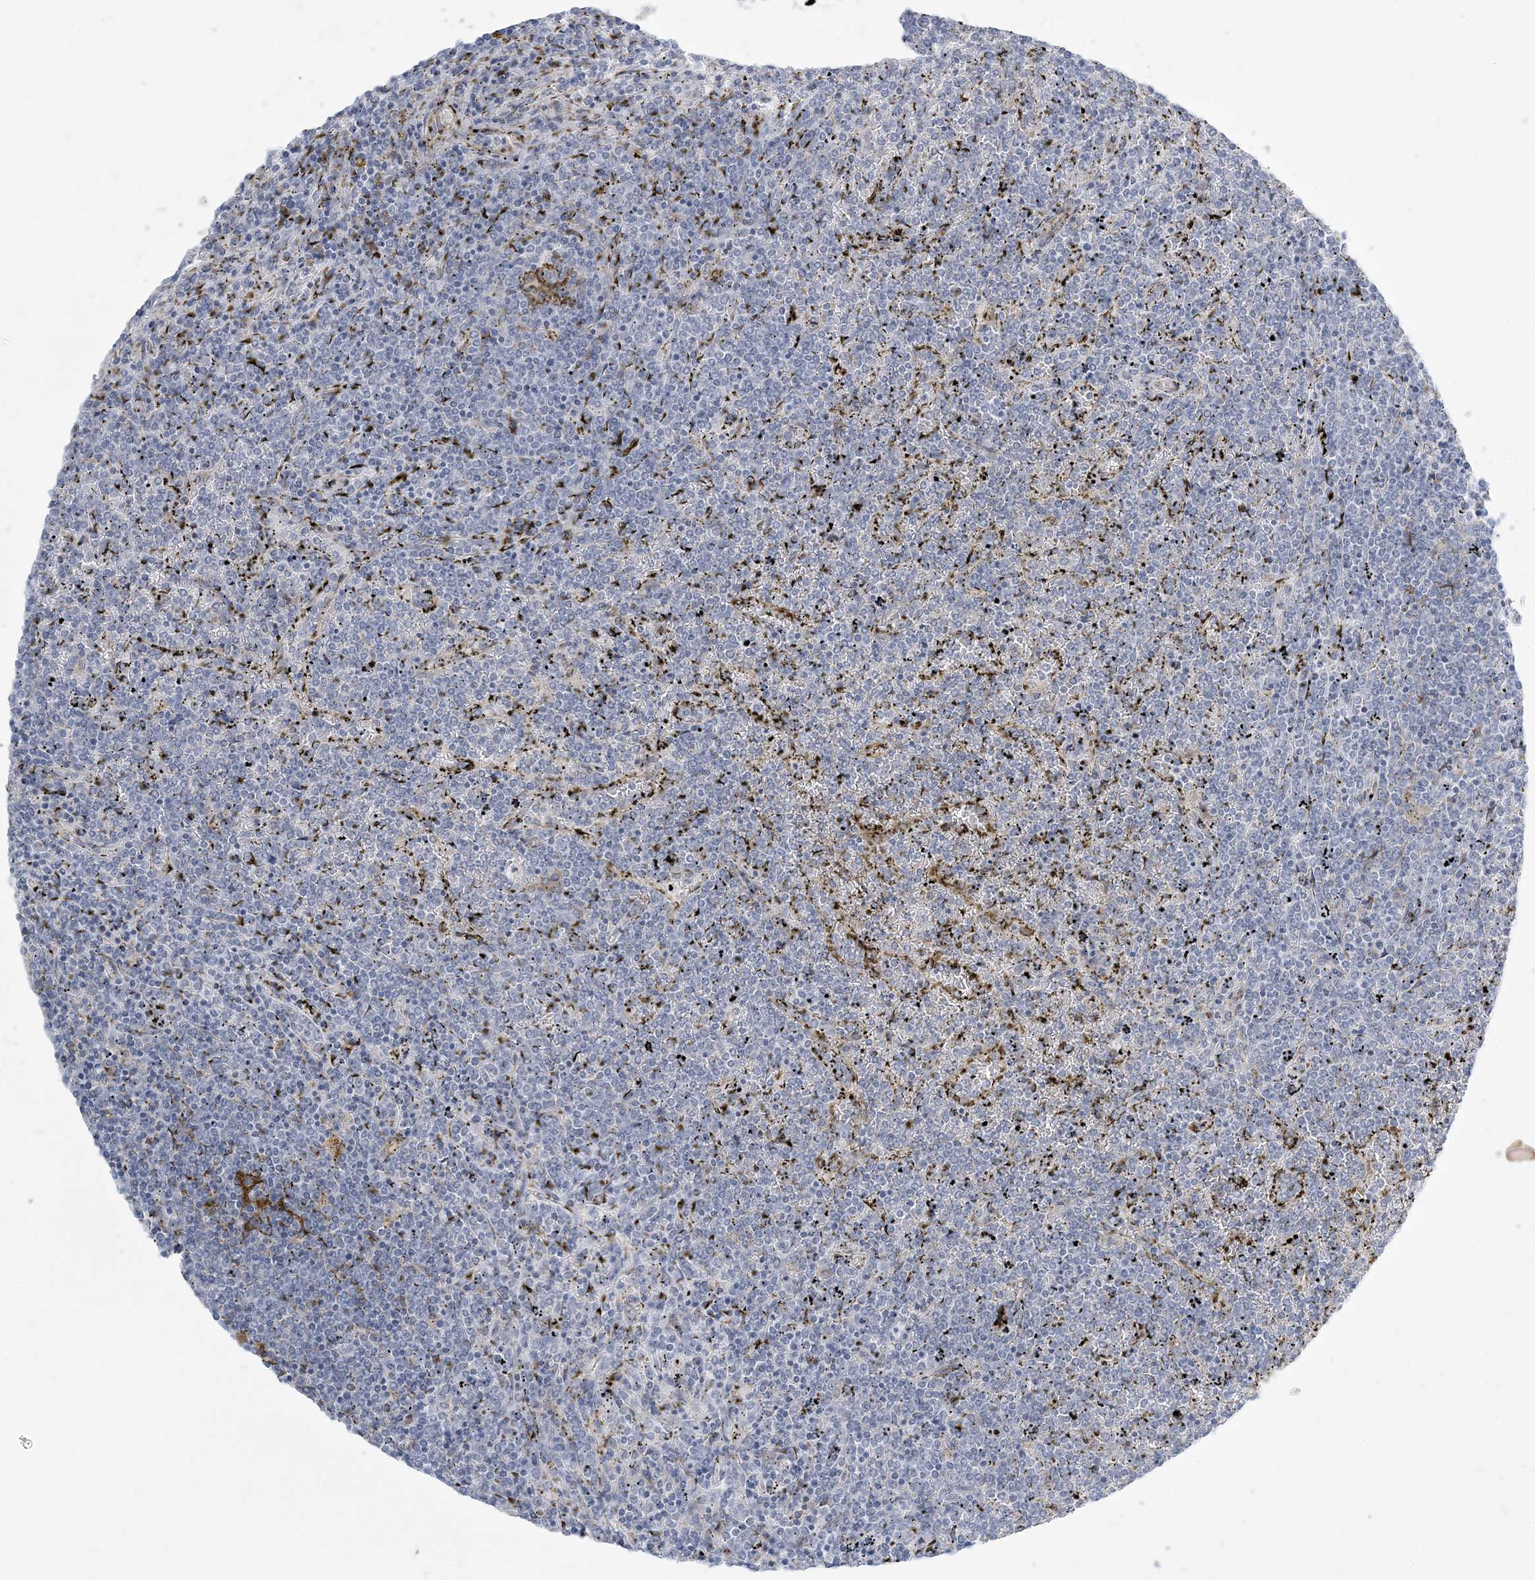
{"staining": {"intensity": "negative", "quantity": "none", "location": "none"}, "tissue": "lymphoma", "cell_type": "Tumor cells", "image_type": "cancer", "snomed": [{"axis": "morphology", "description": "Malignant lymphoma, non-Hodgkin's type, Low grade"}, {"axis": "topography", "description": "Spleen"}], "caption": "This is a photomicrograph of immunohistochemistry staining of lymphoma, which shows no staining in tumor cells. The staining is performed using DAB brown chromogen with nuclei counter-stained in using hematoxylin.", "gene": "ZC3H6", "patient": {"sex": "female", "age": 19}}